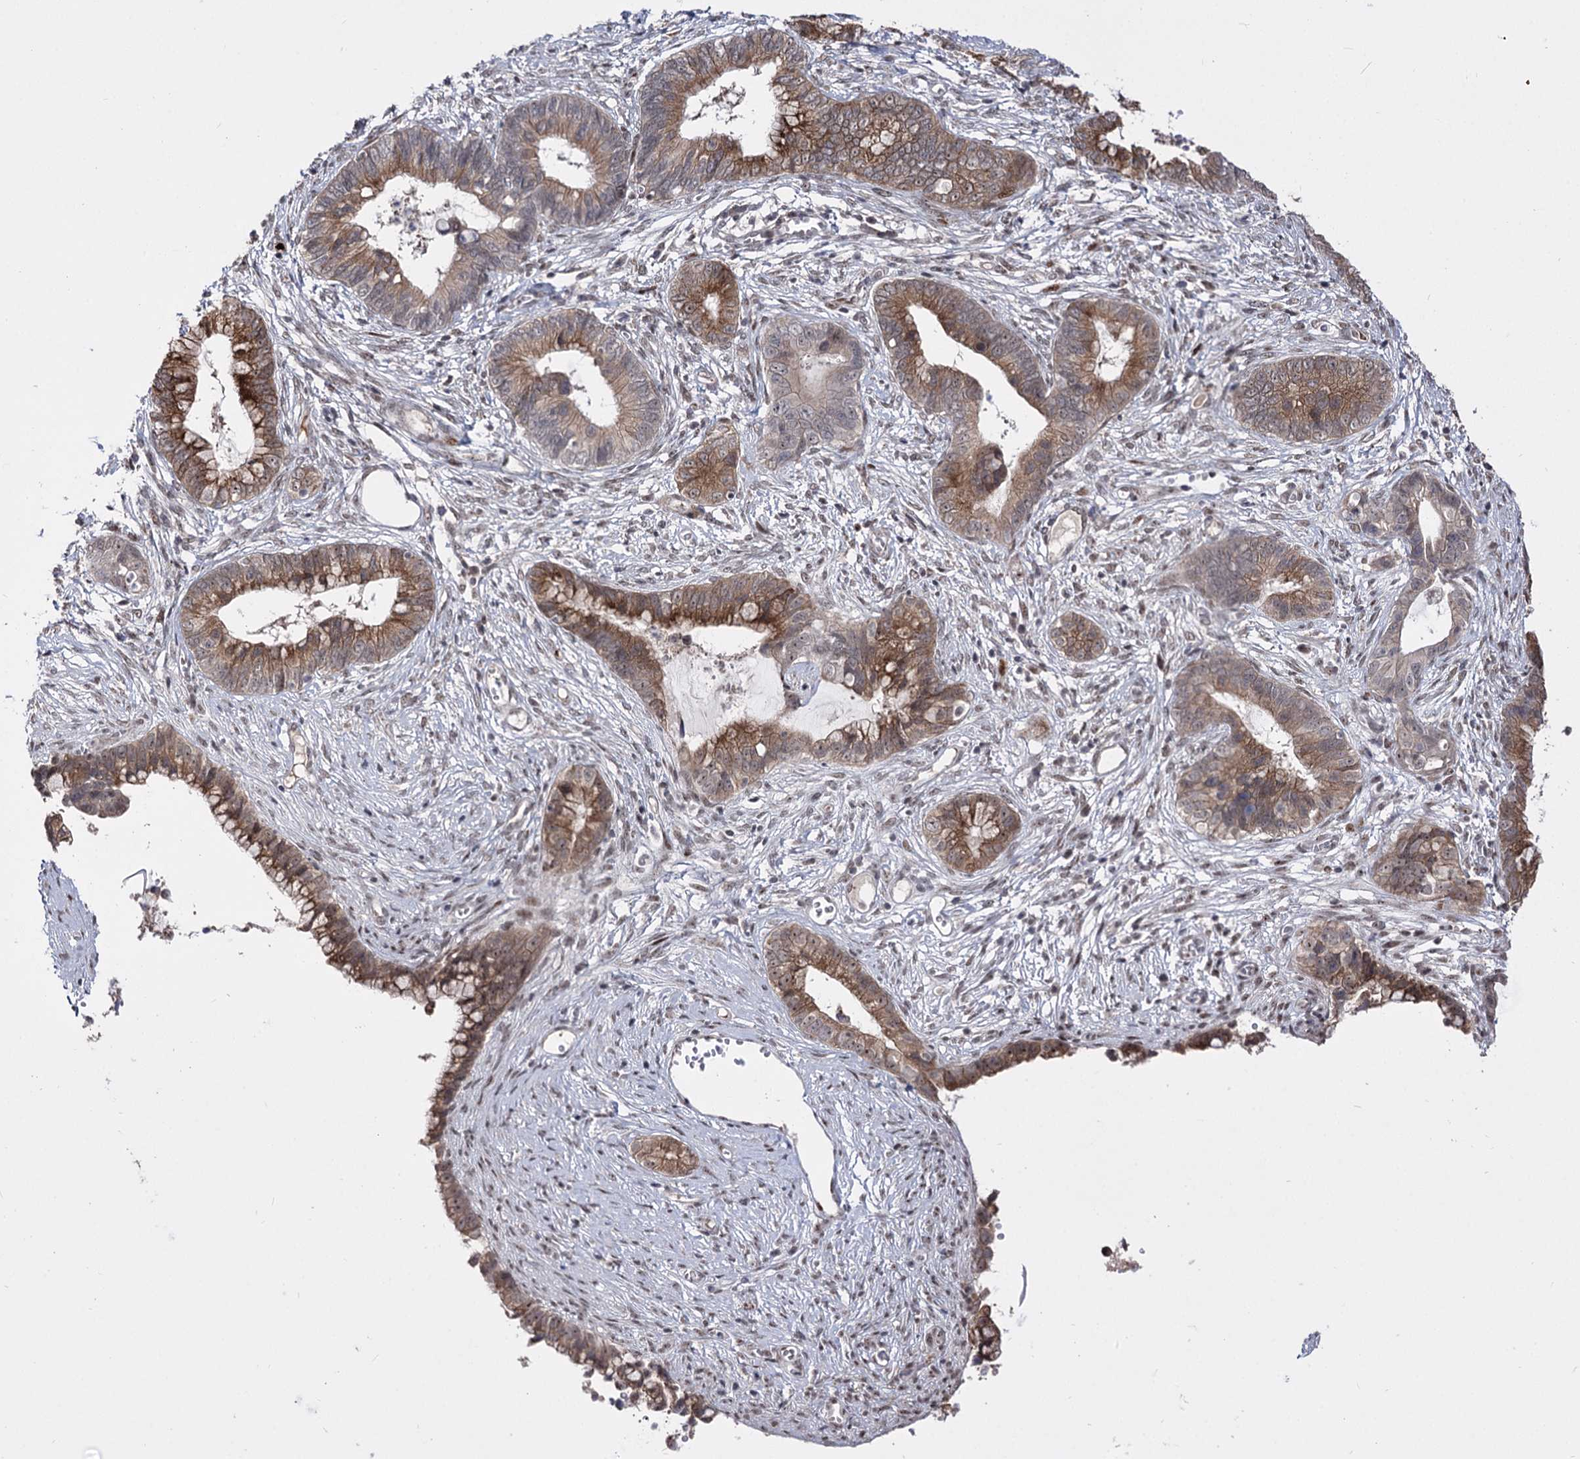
{"staining": {"intensity": "moderate", "quantity": ">75%", "location": "cytoplasmic/membranous,nuclear"}, "tissue": "cervical cancer", "cell_type": "Tumor cells", "image_type": "cancer", "snomed": [{"axis": "morphology", "description": "Adenocarcinoma, NOS"}, {"axis": "topography", "description": "Cervix"}], "caption": "DAB (3,3'-diaminobenzidine) immunohistochemical staining of cervical cancer shows moderate cytoplasmic/membranous and nuclear protein staining in approximately >75% of tumor cells.", "gene": "STOX1", "patient": {"sex": "female", "age": 44}}